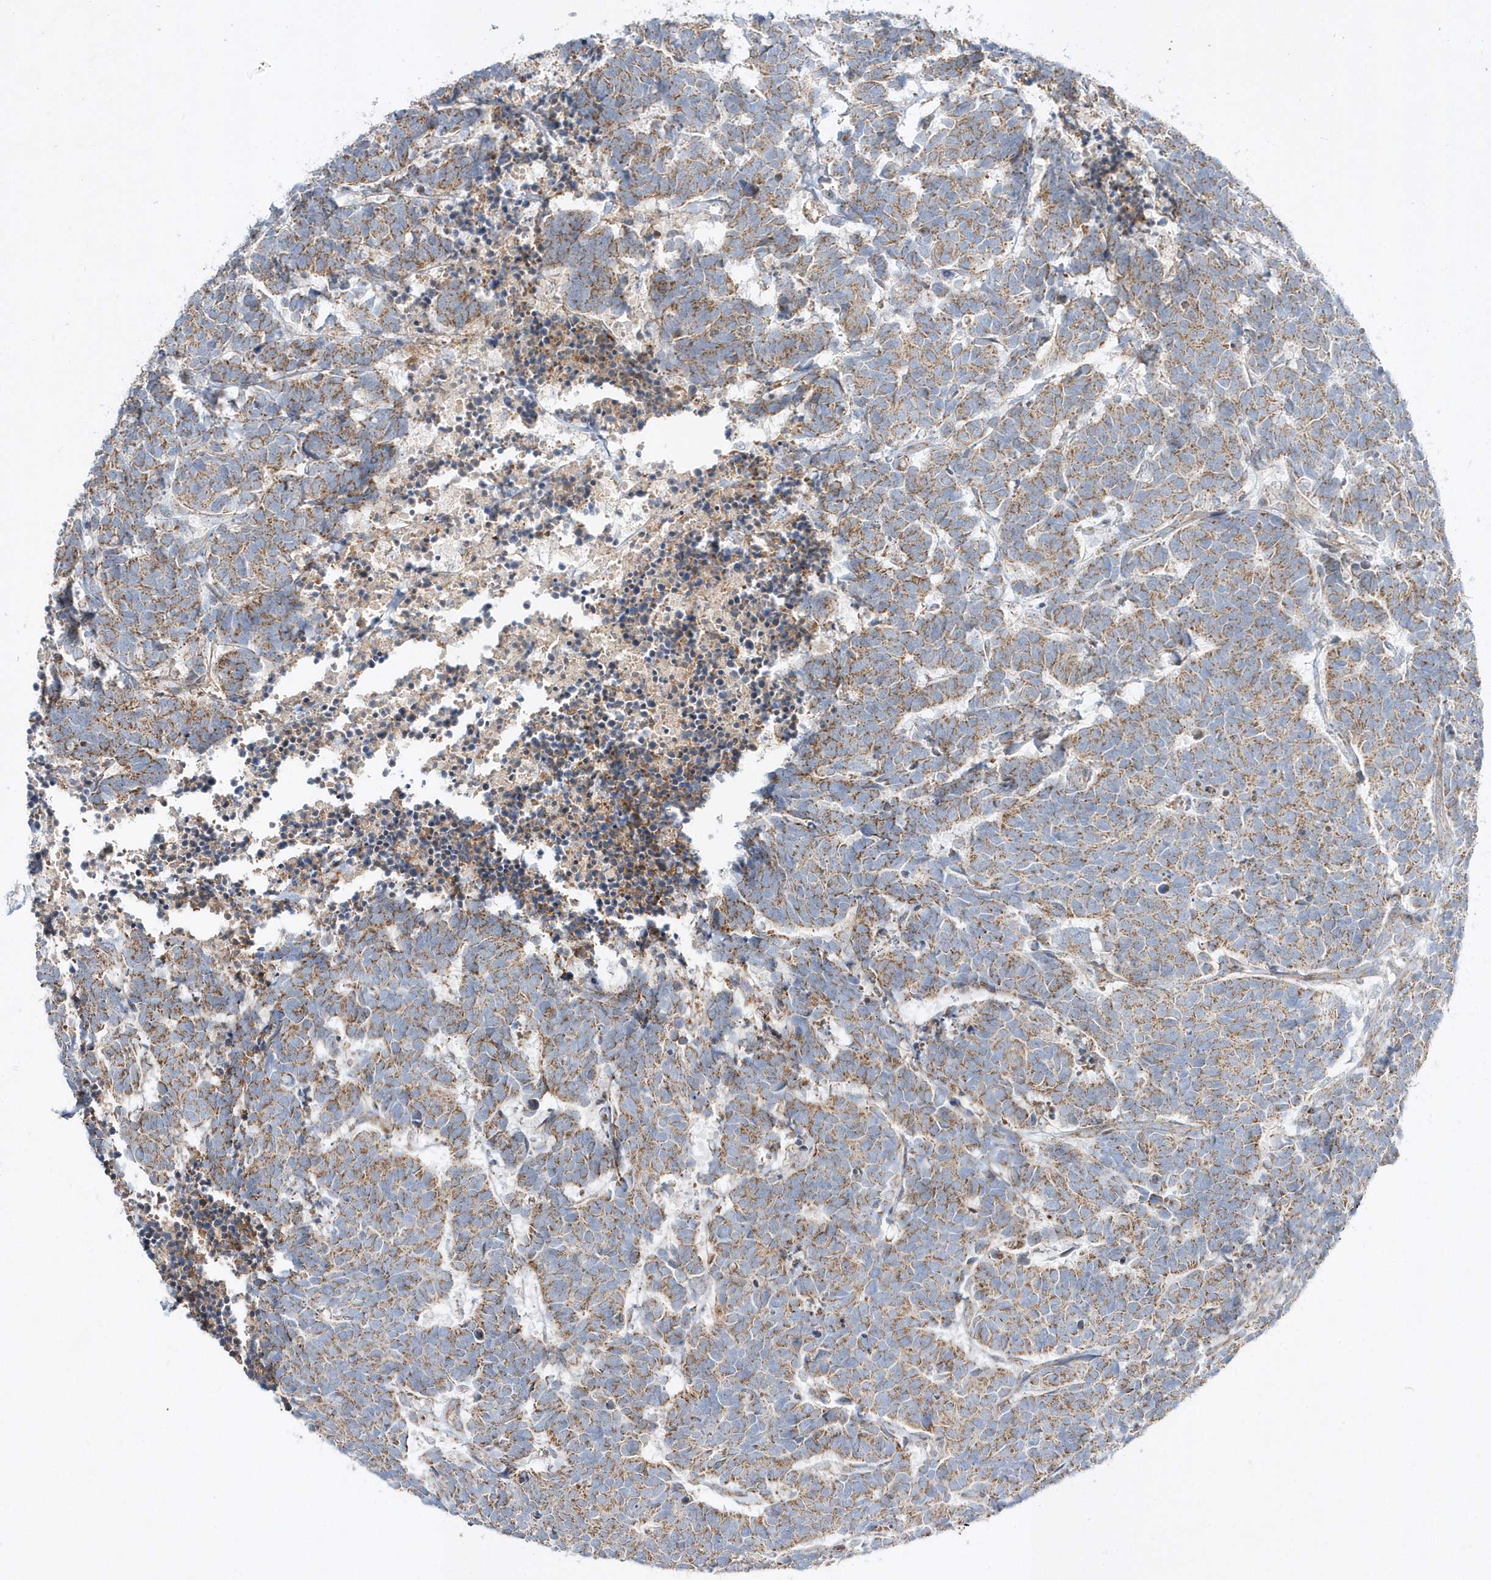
{"staining": {"intensity": "moderate", "quantity": ">75%", "location": "cytoplasmic/membranous"}, "tissue": "carcinoid", "cell_type": "Tumor cells", "image_type": "cancer", "snomed": [{"axis": "morphology", "description": "Carcinoma, NOS"}, {"axis": "morphology", "description": "Carcinoid, malignant, NOS"}, {"axis": "topography", "description": "Urinary bladder"}], "caption": "Immunohistochemical staining of malignant carcinoid reveals moderate cytoplasmic/membranous protein positivity in about >75% of tumor cells.", "gene": "OPA1", "patient": {"sex": "male", "age": 57}}